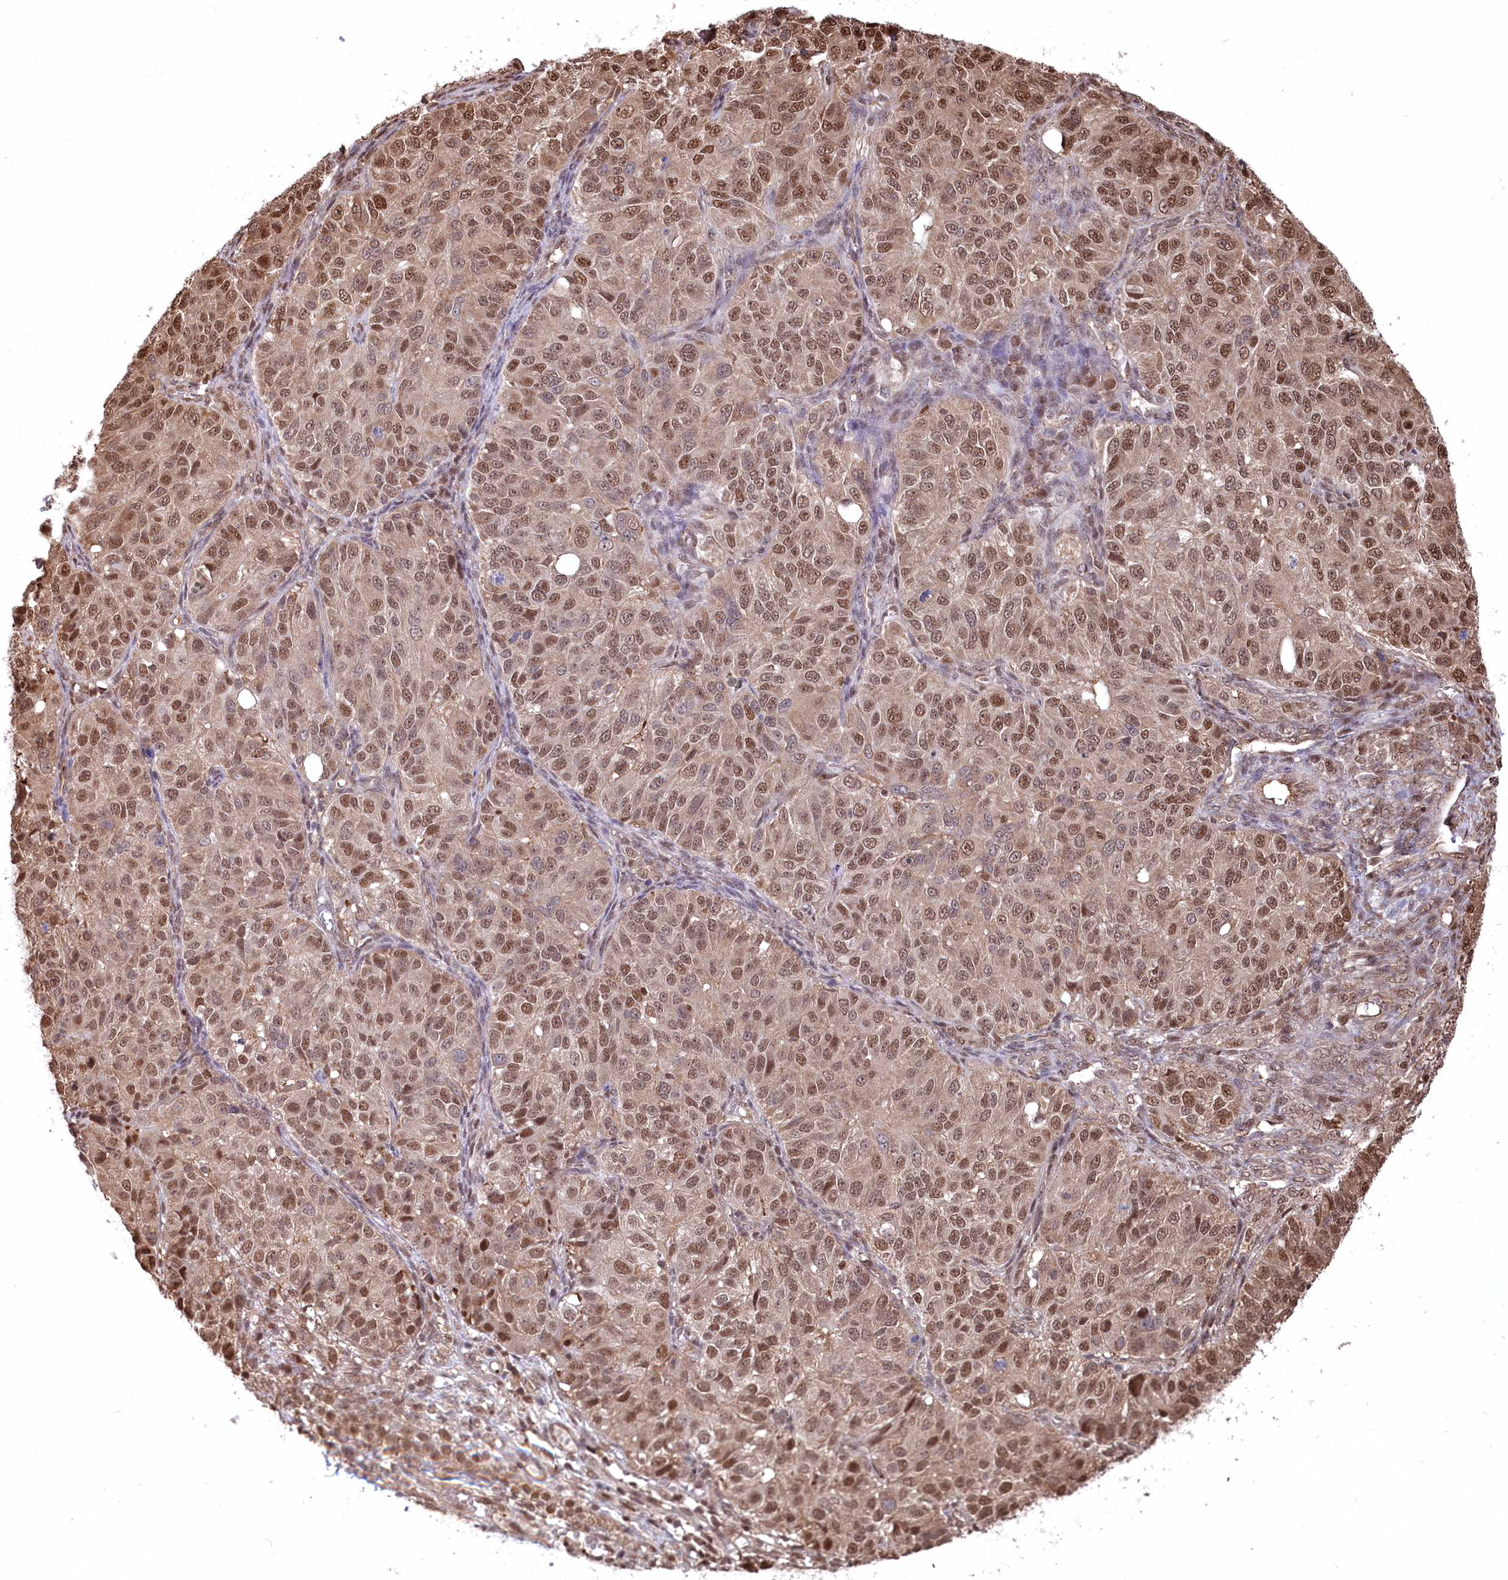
{"staining": {"intensity": "moderate", "quantity": ">75%", "location": "cytoplasmic/membranous,nuclear"}, "tissue": "ovarian cancer", "cell_type": "Tumor cells", "image_type": "cancer", "snomed": [{"axis": "morphology", "description": "Carcinoma, endometroid"}, {"axis": "topography", "description": "Ovary"}], "caption": "Approximately >75% of tumor cells in endometroid carcinoma (ovarian) display moderate cytoplasmic/membranous and nuclear protein positivity as visualized by brown immunohistochemical staining.", "gene": "PSMA1", "patient": {"sex": "female", "age": 51}}